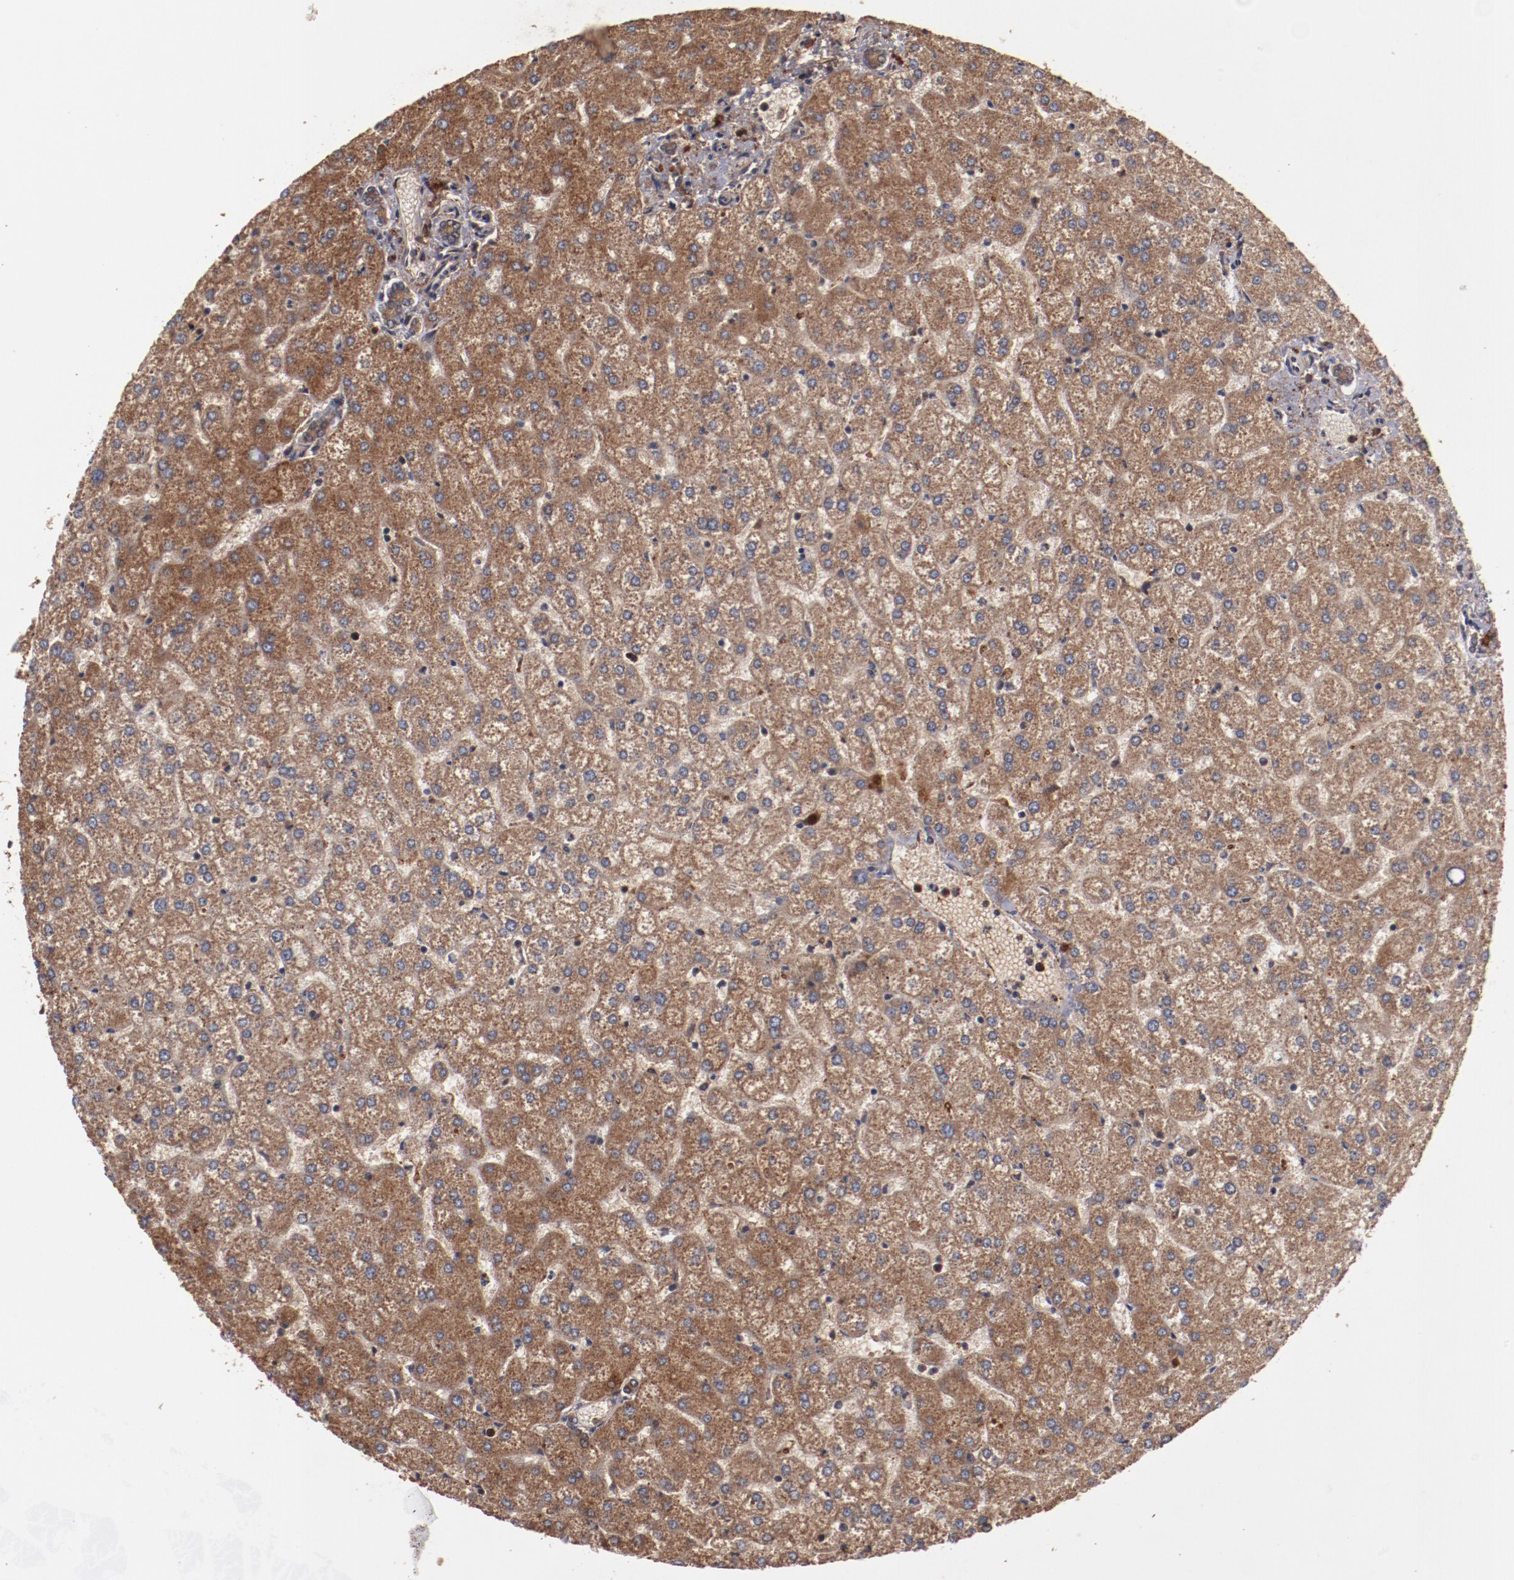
{"staining": {"intensity": "strong", "quantity": ">75%", "location": "cytoplasmic/membranous"}, "tissue": "liver", "cell_type": "Cholangiocytes", "image_type": "normal", "snomed": [{"axis": "morphology", "description": "Normal tissue, NOS"}, {"axis": "topography", "description": "Liver"}], "caption": "Immunohistochemical staining of normal liver exhibits >75% levels of strong cytoplasmic/membranous protein positivity in approximately >75% of cholangiocytes.", "gene": "TENM1", "patient": {"sex": "female", "age": 32}}